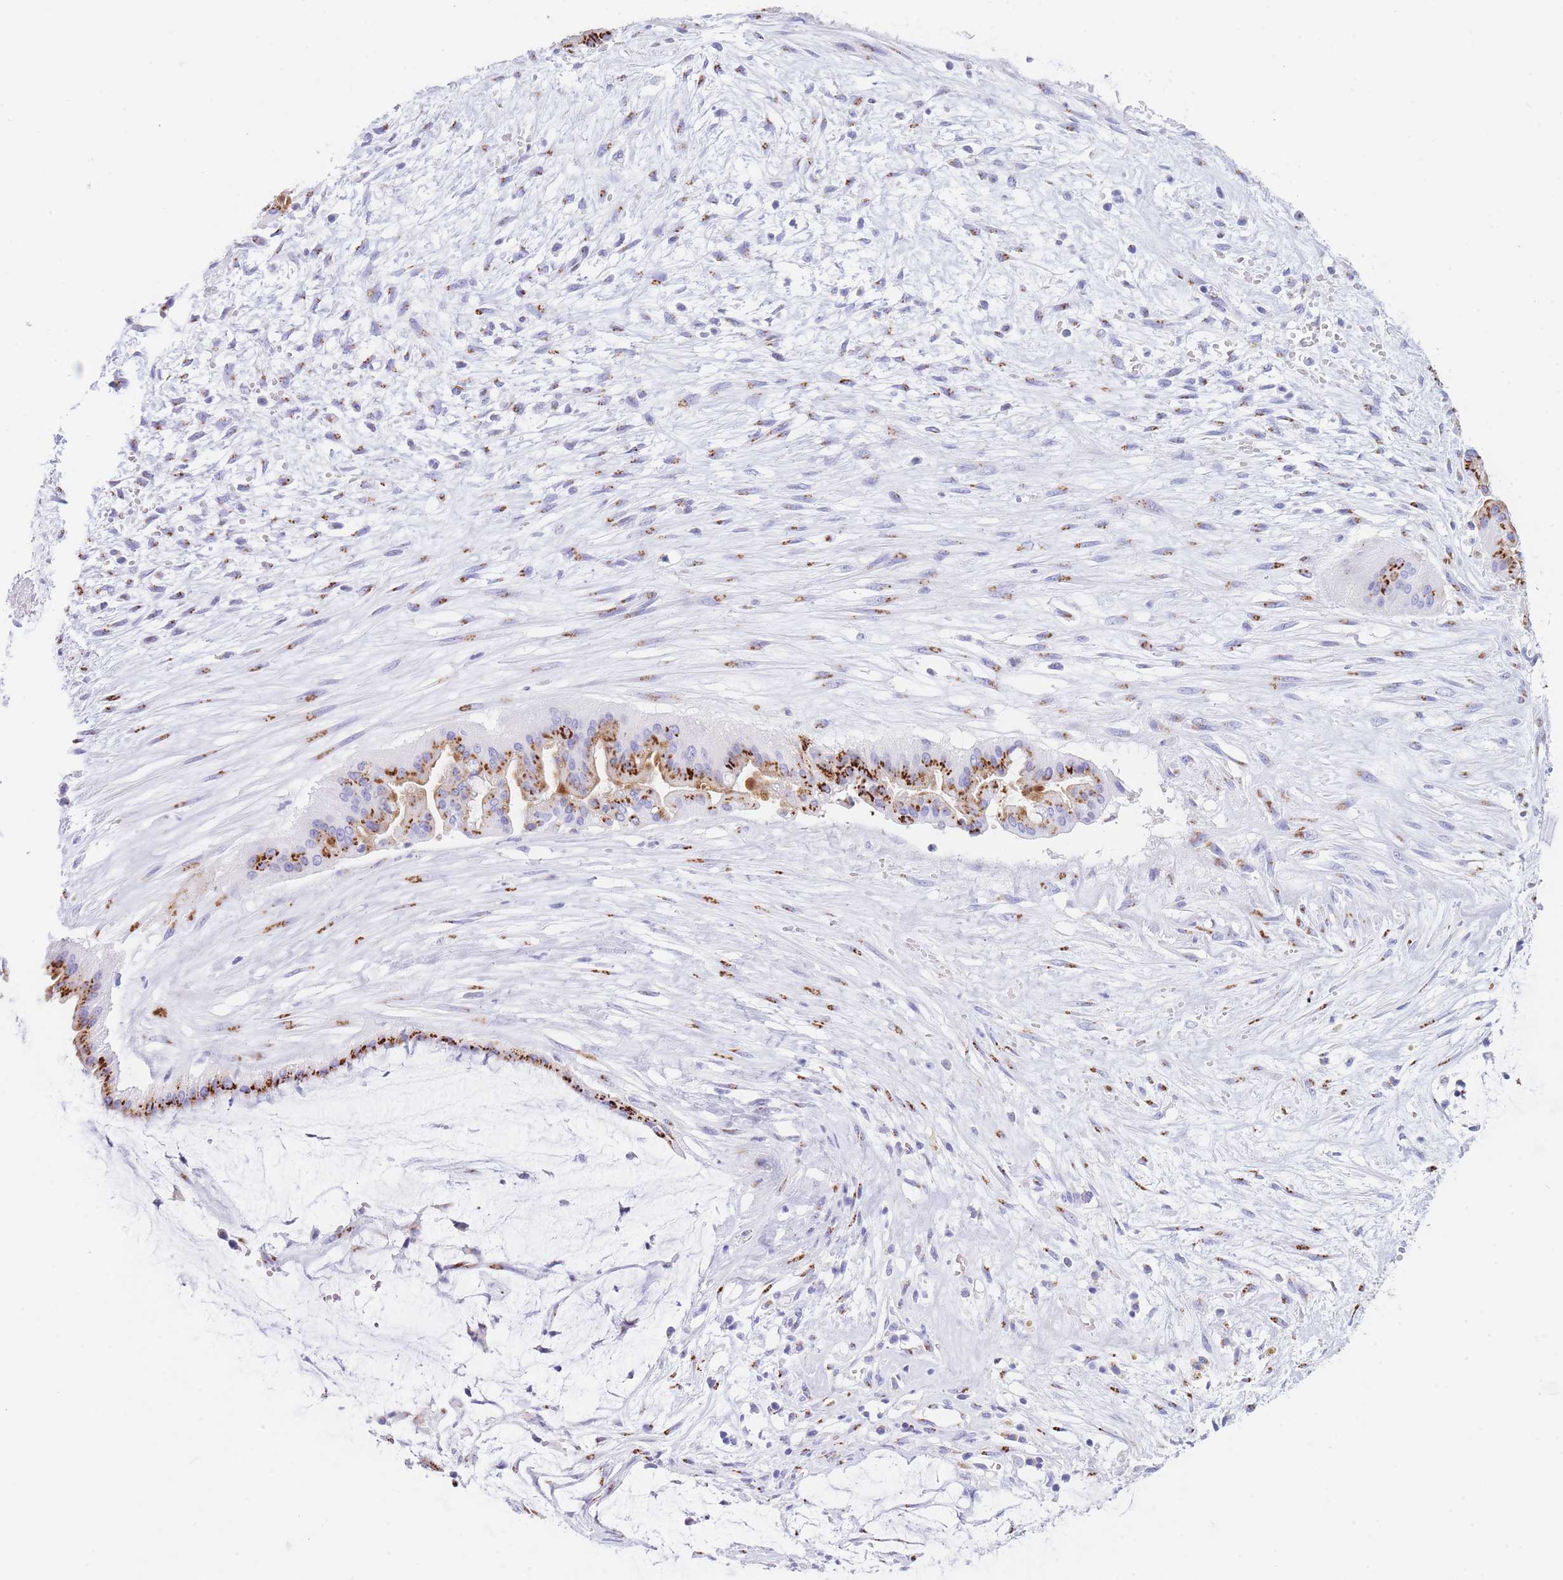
{"staining": {"intensity": "strong", "quantity": ">75%", "location": "cytoplasmic/membranous"}, "tissue": "ovarian cancer", "cell_type": "Tumor cells", "image_type": "cancer", "snomed": [{"axis": "morphology", "description": "Cystadenocarcinoma, mucinous, NOS"}, {"axis": "topography", "description": "Ovary"}], "caption": "Protein expression analysis of human ovarian cancer (mucinous cystadenocarcinoma) reveals strong cytoplasmic/membranous expression in approximately >75% of tumor cells. Immunohistochemistry (ihc) stains the protein in brown and the nuclei are stained blue.", "gene": "FAM3C", "patient": {"sex": "female", "age": 73}}